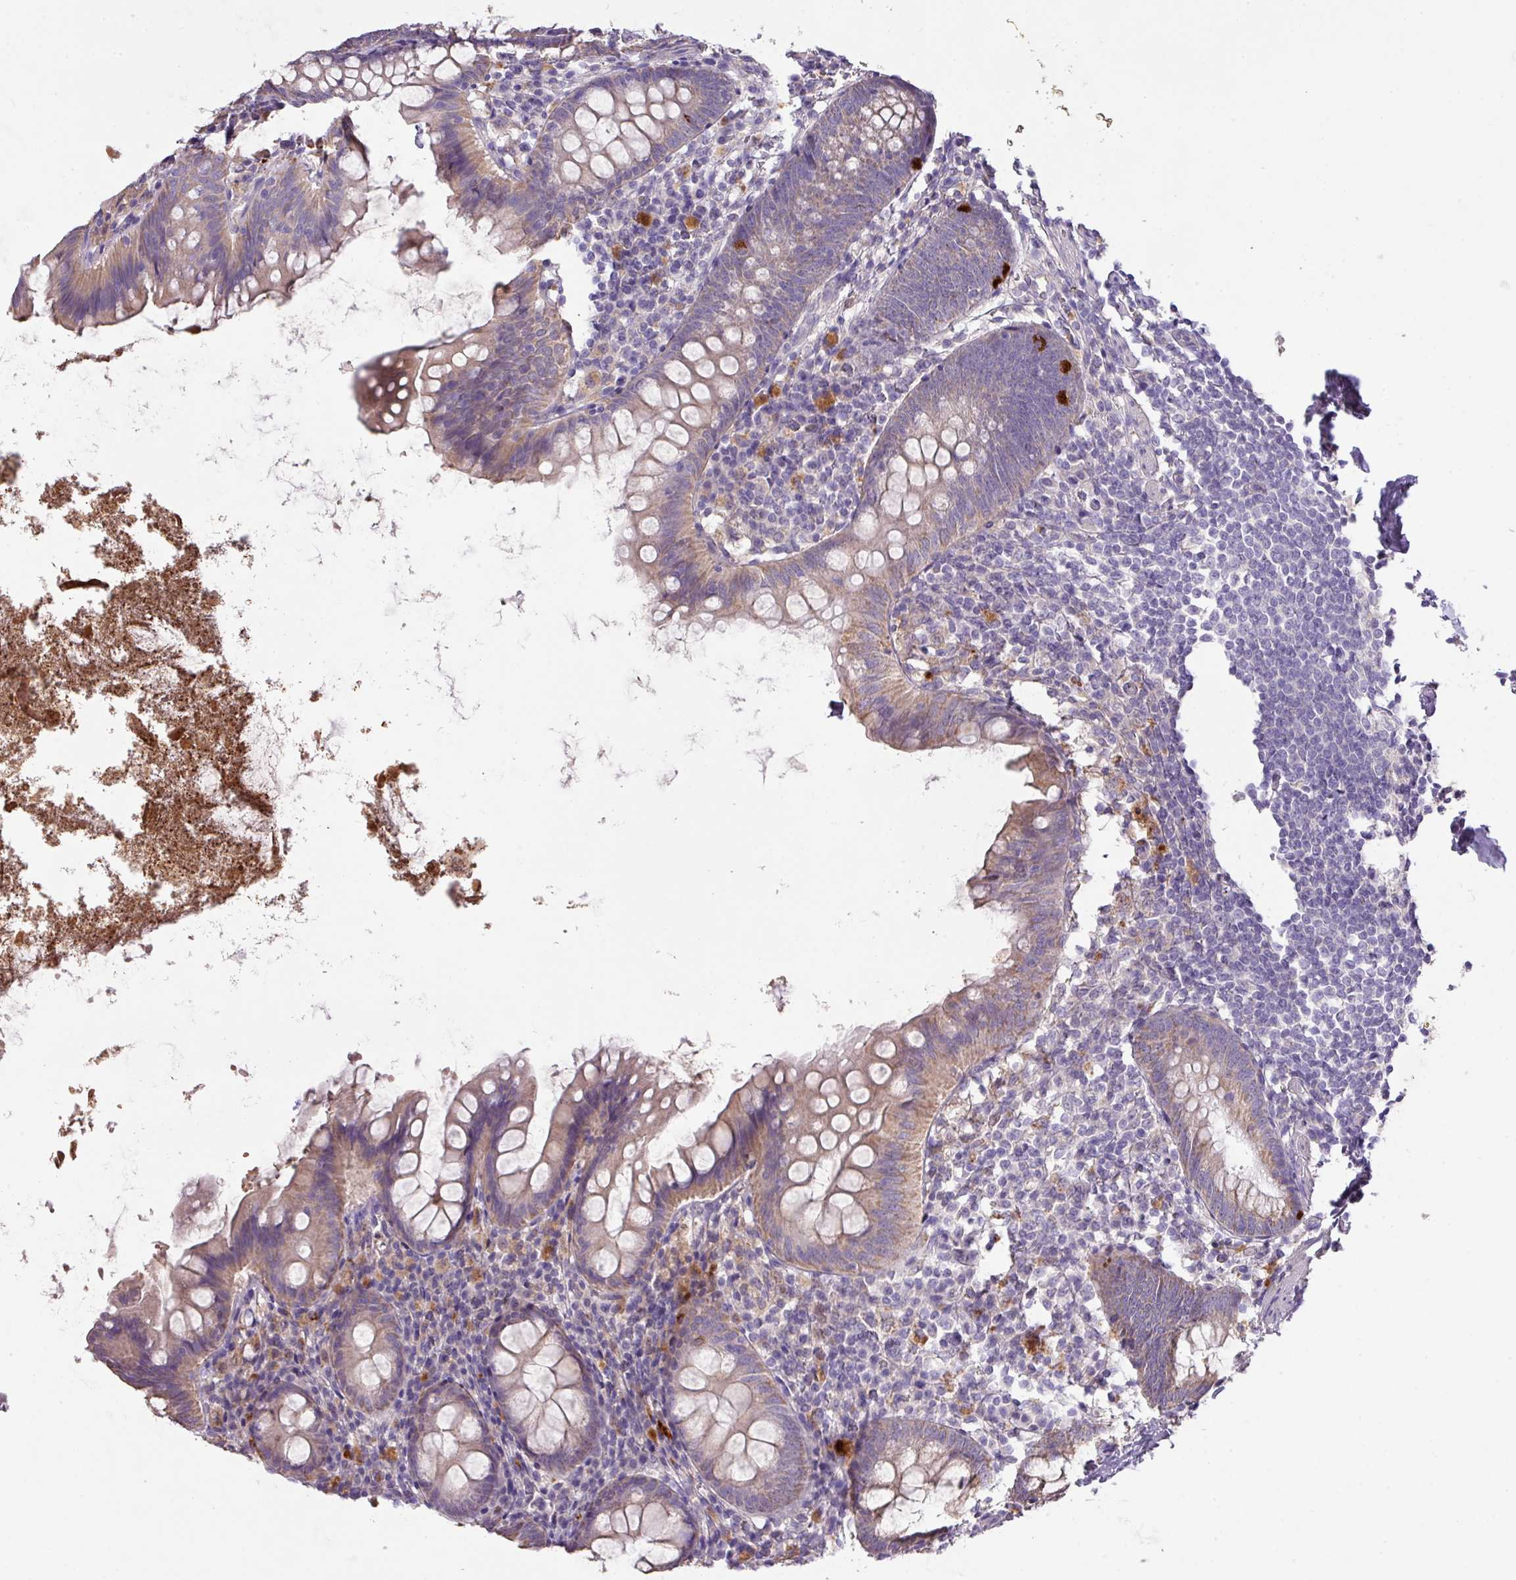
{"staining": {"intensity": "strong", "quantity": "<25%", "location": "cytoplasmic/membranous"}, "tissue": "appendix", "cell_type": "Glandular cells", "image_type": "normal", "snomed": [{"axis": "morphology", "description": "Normal tissue, NOS"}, {"axis": "topography", "description": "Appendix"}], "caption": "Appendix stained with a brown dye demonstrates strong cytoplasmic/membranous positive staining in approximately <25% of glandular cells.", "gene": "PRADC1", "patient": {"sex": "female", "age": 51}}